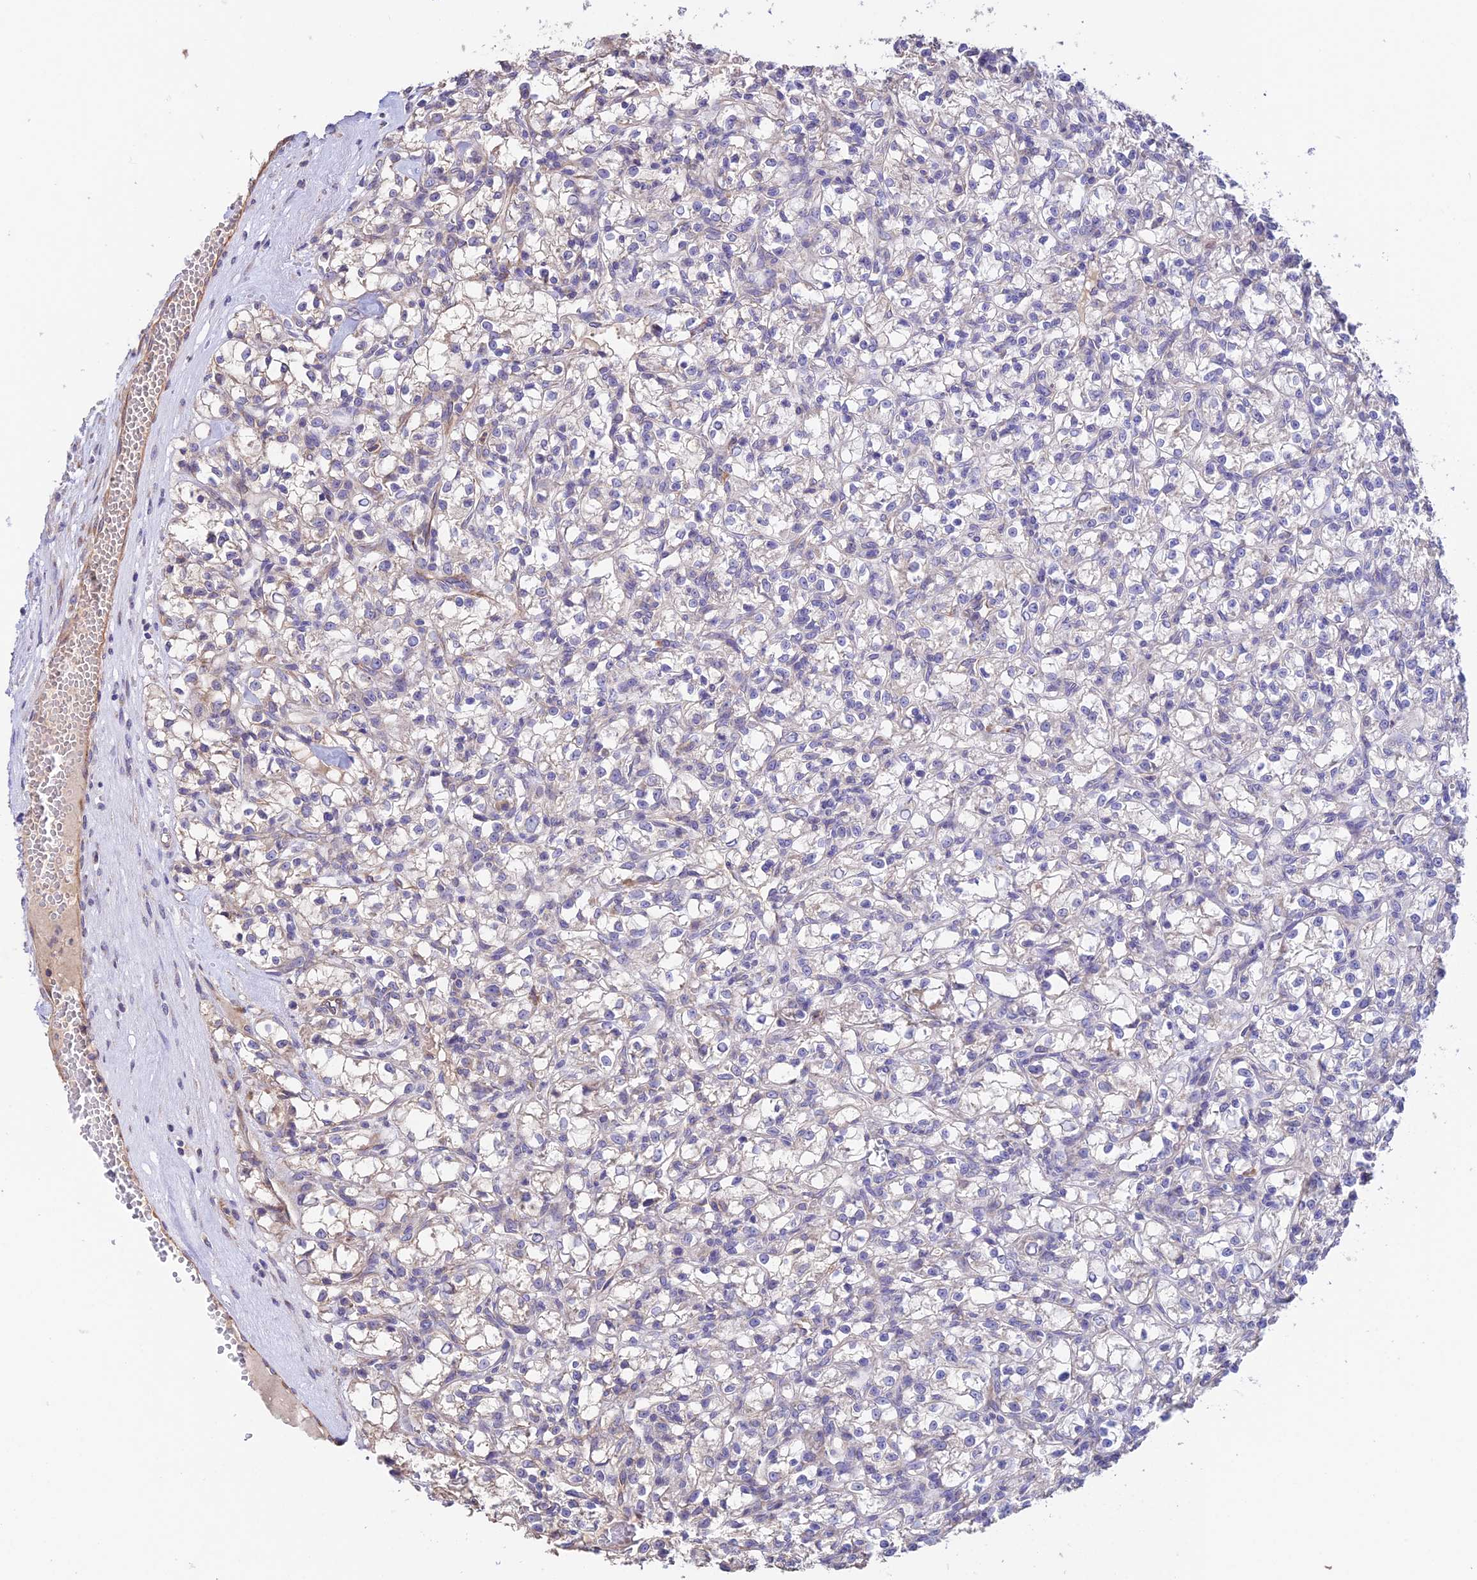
{"staining": {"intensity": "negative", "quantity": "none", "location": "none"}, "tissue": "renal cancer", "cell_type": "Tumor cells", "image_type": "cancer", "snomed": [{"axis": "morphology", "description": "Adenocarcinoma, NOS"}, {"axis": "topography", "description": "Kidney"}], "caption": "Renal cancer (adenocarcinoma) was stained to show a protein in brown. There is no significant positivity in tumor cells.", "gene": "EMC3", "patient": {"sex": "female", "age": 59}}